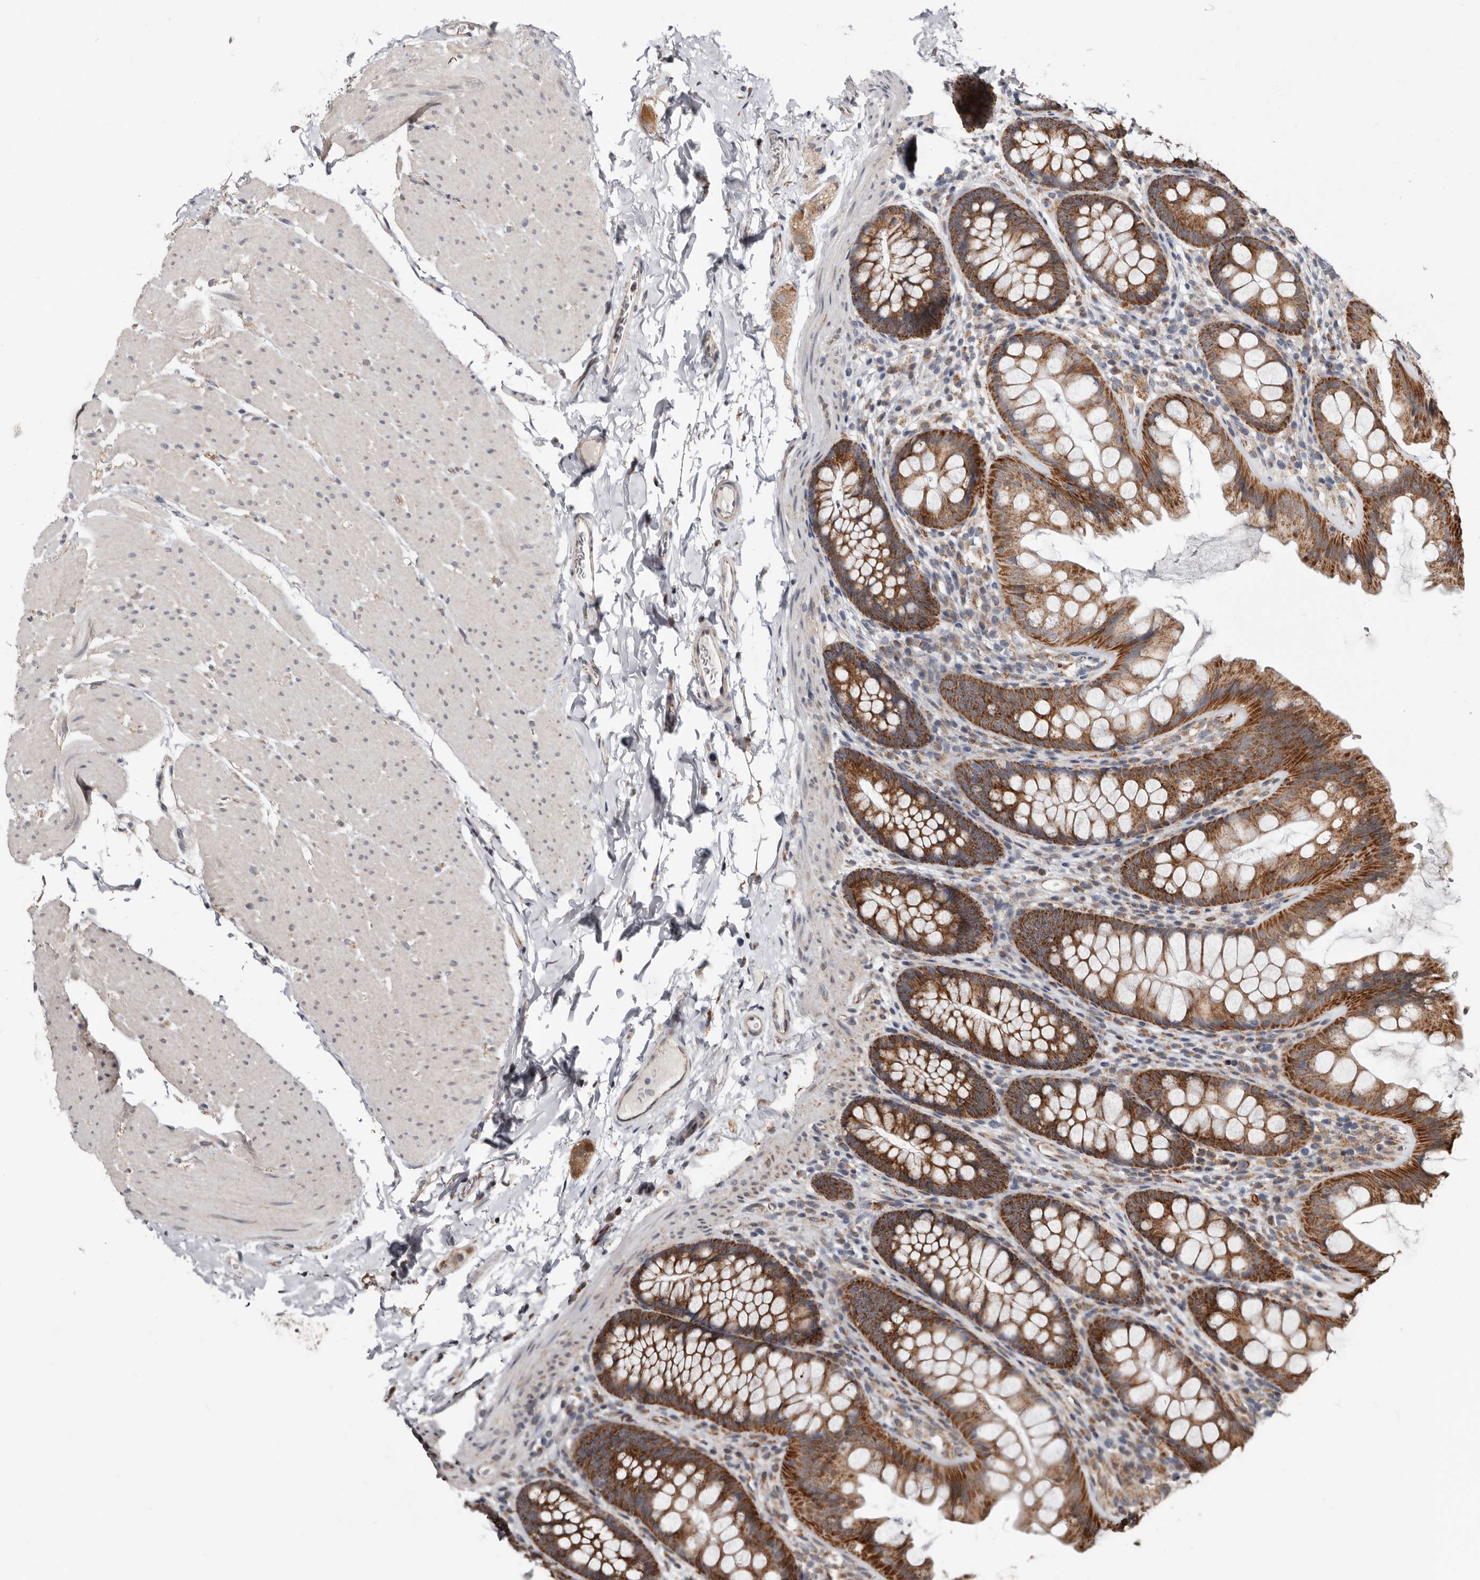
{"staining": {"intensity": "negative", "quantity": "none", "location": "none"}, "tissue": "colon", "cell_type": "Endothelial cells", "image_type": "normal", "snomed": [{"axis": "morphology", "description": "Normal tissue, NOS"}, {"axis": "topography", "description": "Colon"}], "caption": "Endothelial cells show no significant protein positivity in unremarkable colon. (Brightfield microscopy of DAB (3,3'-diaminobenzidine) IHC at high magnification).", "gene": "MRPL18", "patient": {"sex": "female", "age": 62}}